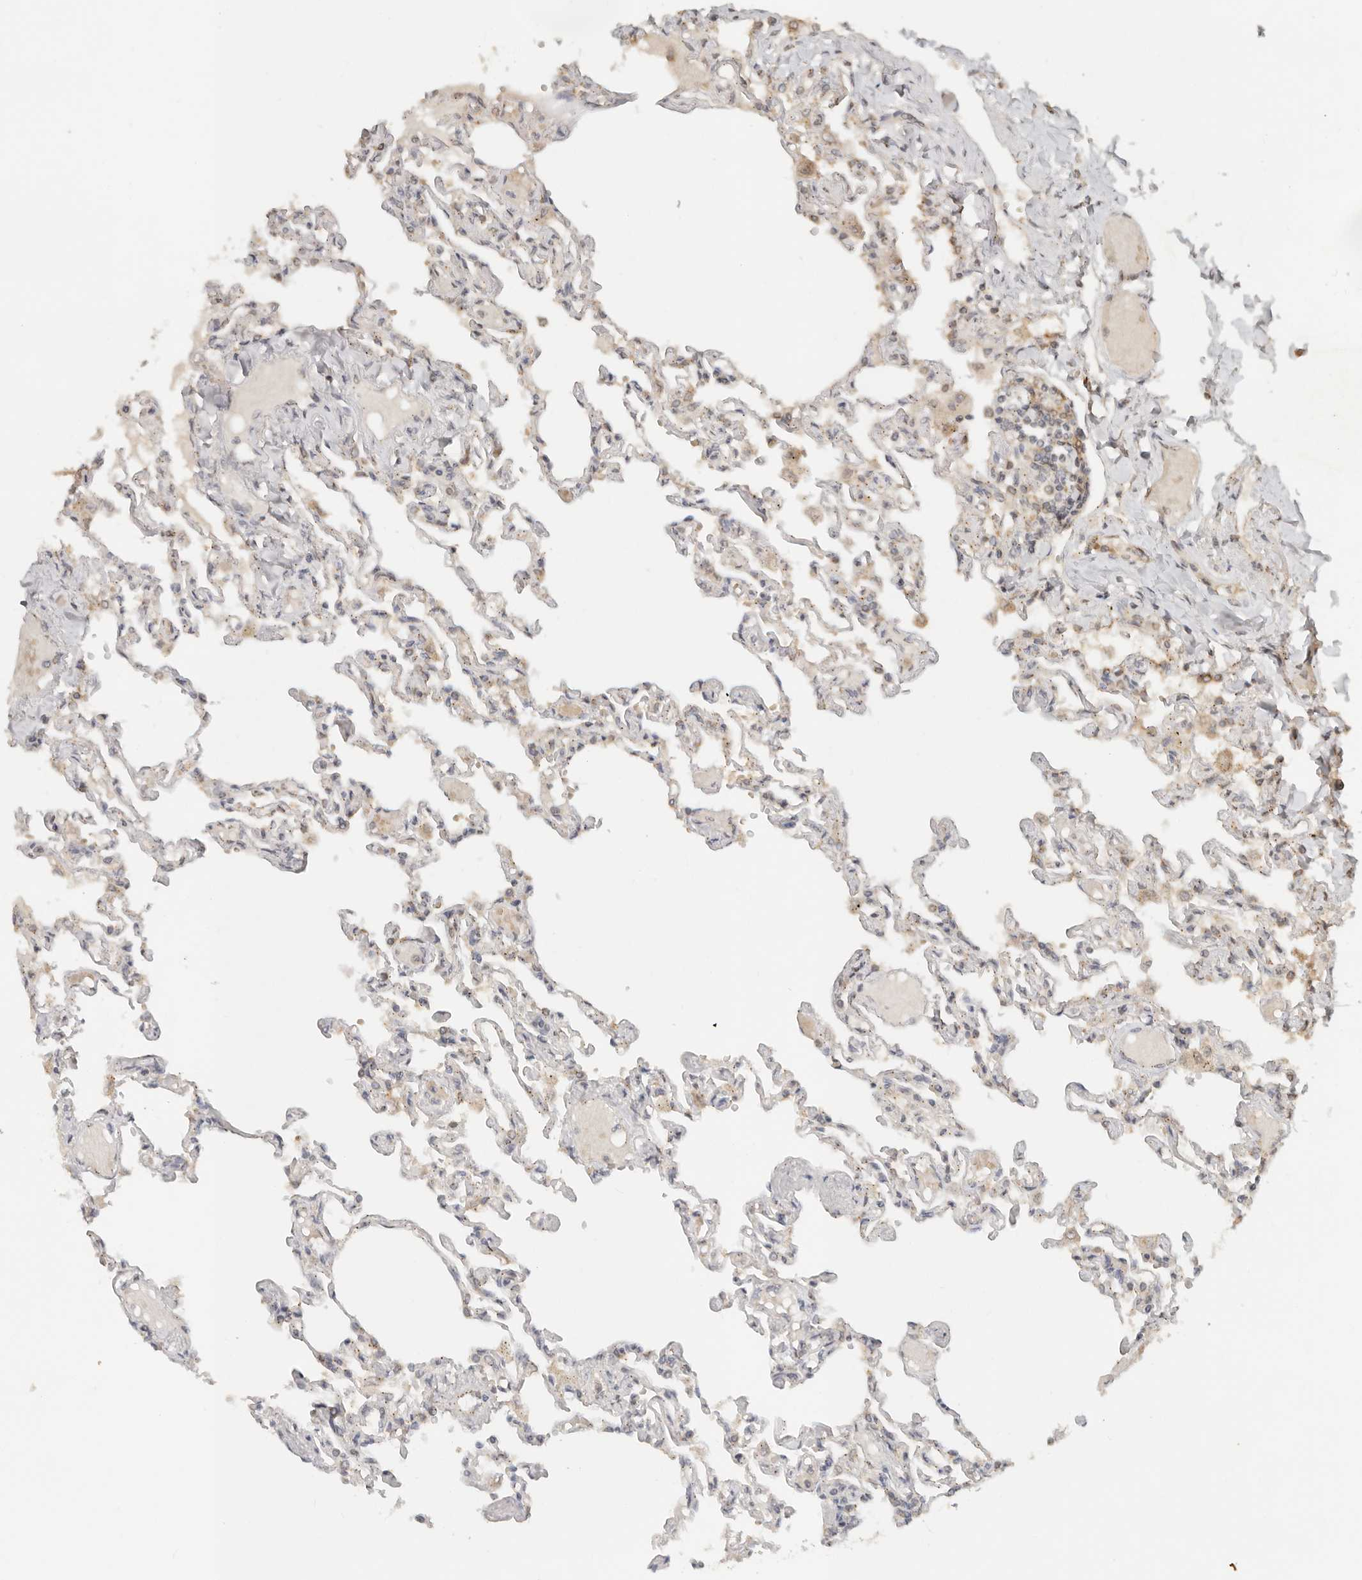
{"staining": {"intensity": "weak", "quantity": "<25%", "location": "cytoplasmic/membranous"}, "tissue": "lung", "cell_type": "Alveolar cells", "image_type": "normal", "snomed": [{"axis": "morphology", "description": "Normal tissue, NOS"}, {"axis": "topography", "description": "Lung"}], "caption": "Immunohistochemistry histopathology image of normal lung: human lung stained with DAB (3,3'-diaminobenzidine) reveals no significant protein expression in alveolar cells.", "gene": "LMO4", "patient": {"sex": "male", "age": 21}}